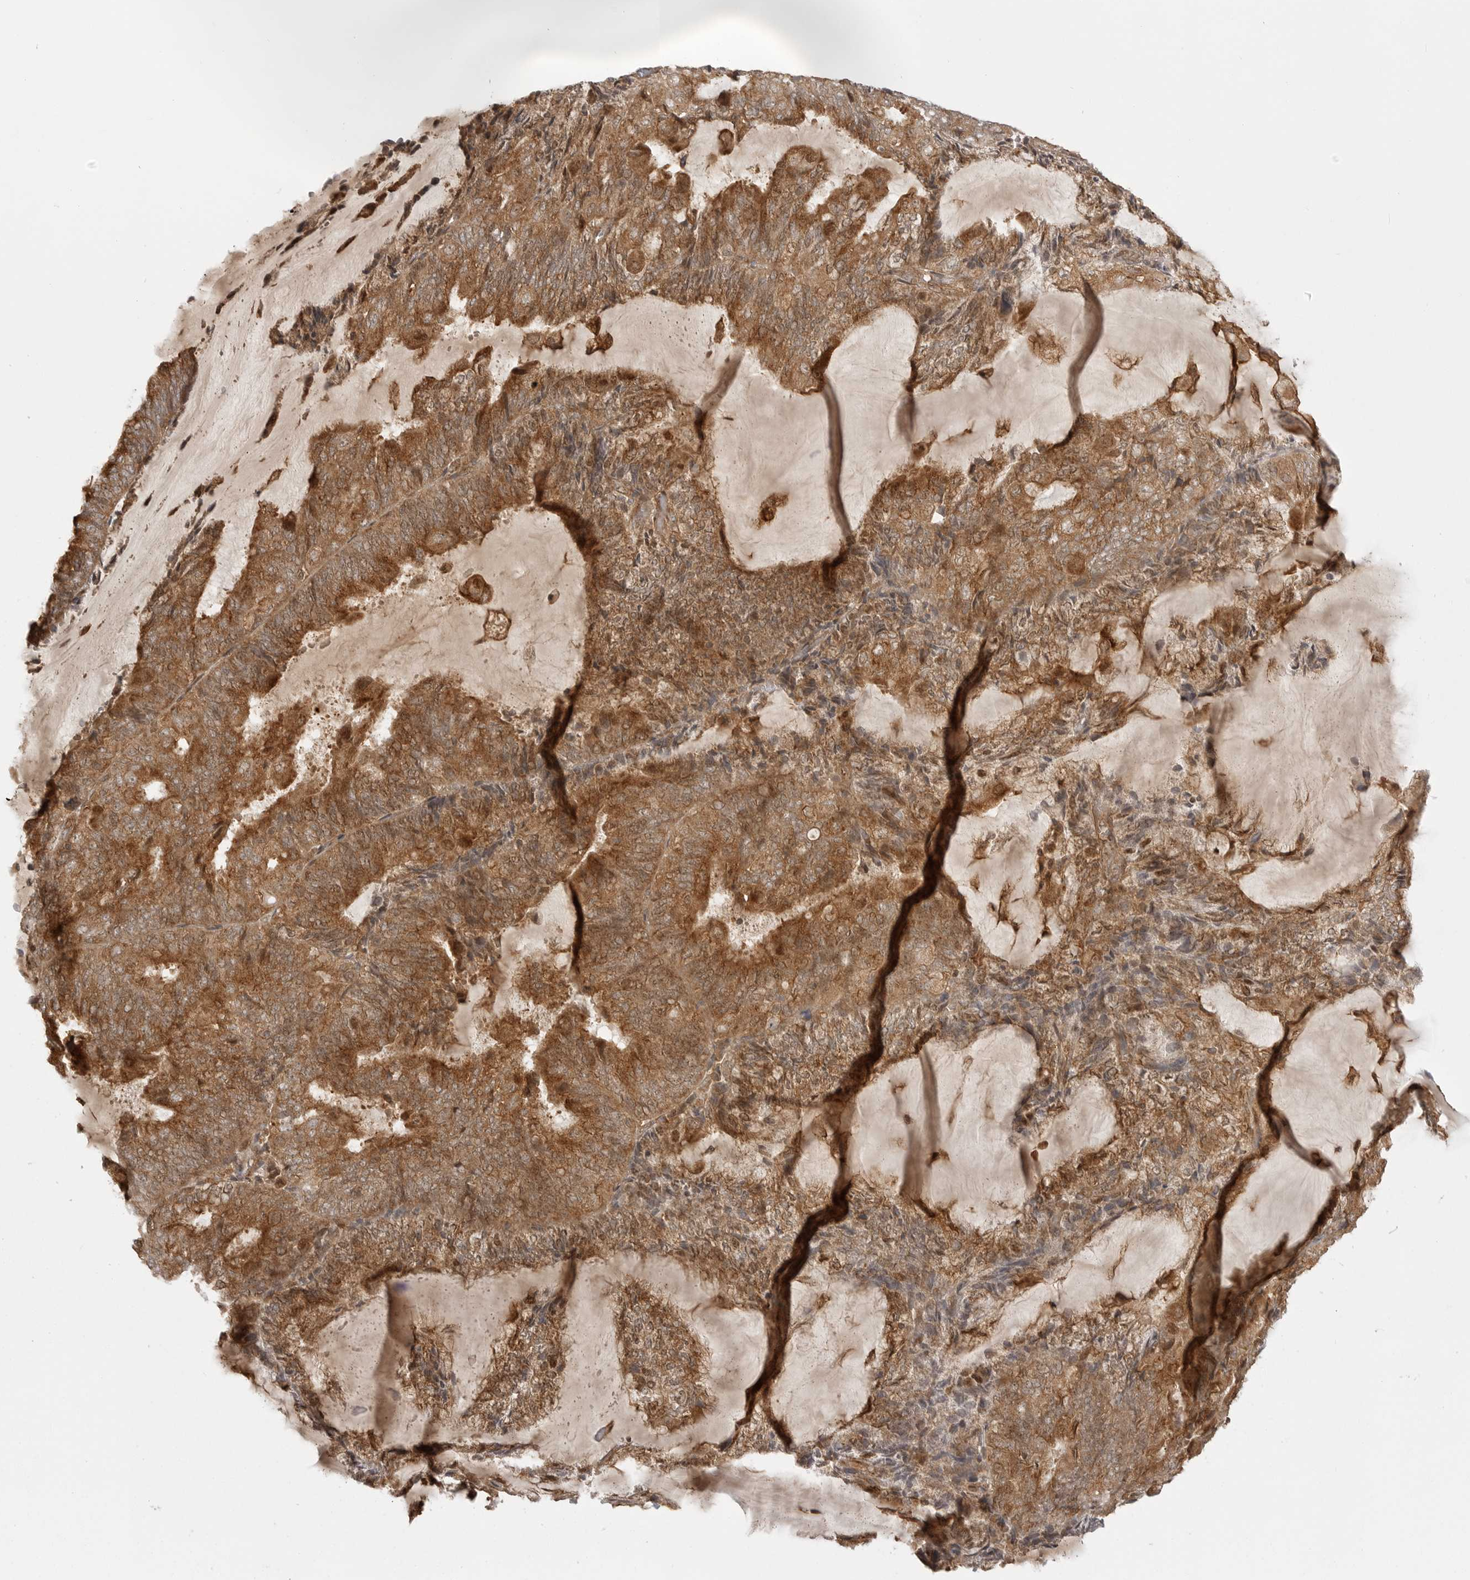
{"staining": {"intensity": "strong", "quantity": ">75%", "location": "cytoplasmic/membranous"}, "tissue": "endometrial cancer", "cell_type": "Tumor cells", "image_type": "cancer", "snomed": [{"axis": "morphology", "description": "Adenocarcinoma, NOS"}, {"axis": "topography", "description": "Endometrium"}], "caption": "Endometrial adenocarcinoma stained with DAB (3,3'-diaminobenzidine) IHC displays high levels of strong cytoplasmic/membranous staining in about >75% of tumor cells. (Stains: DAB in brown, nuclei in blue, Microscopy: brightfield microscopy at high magnification).", "gene": "FAT3", "patient": {"sex": "female", "age": 81}}